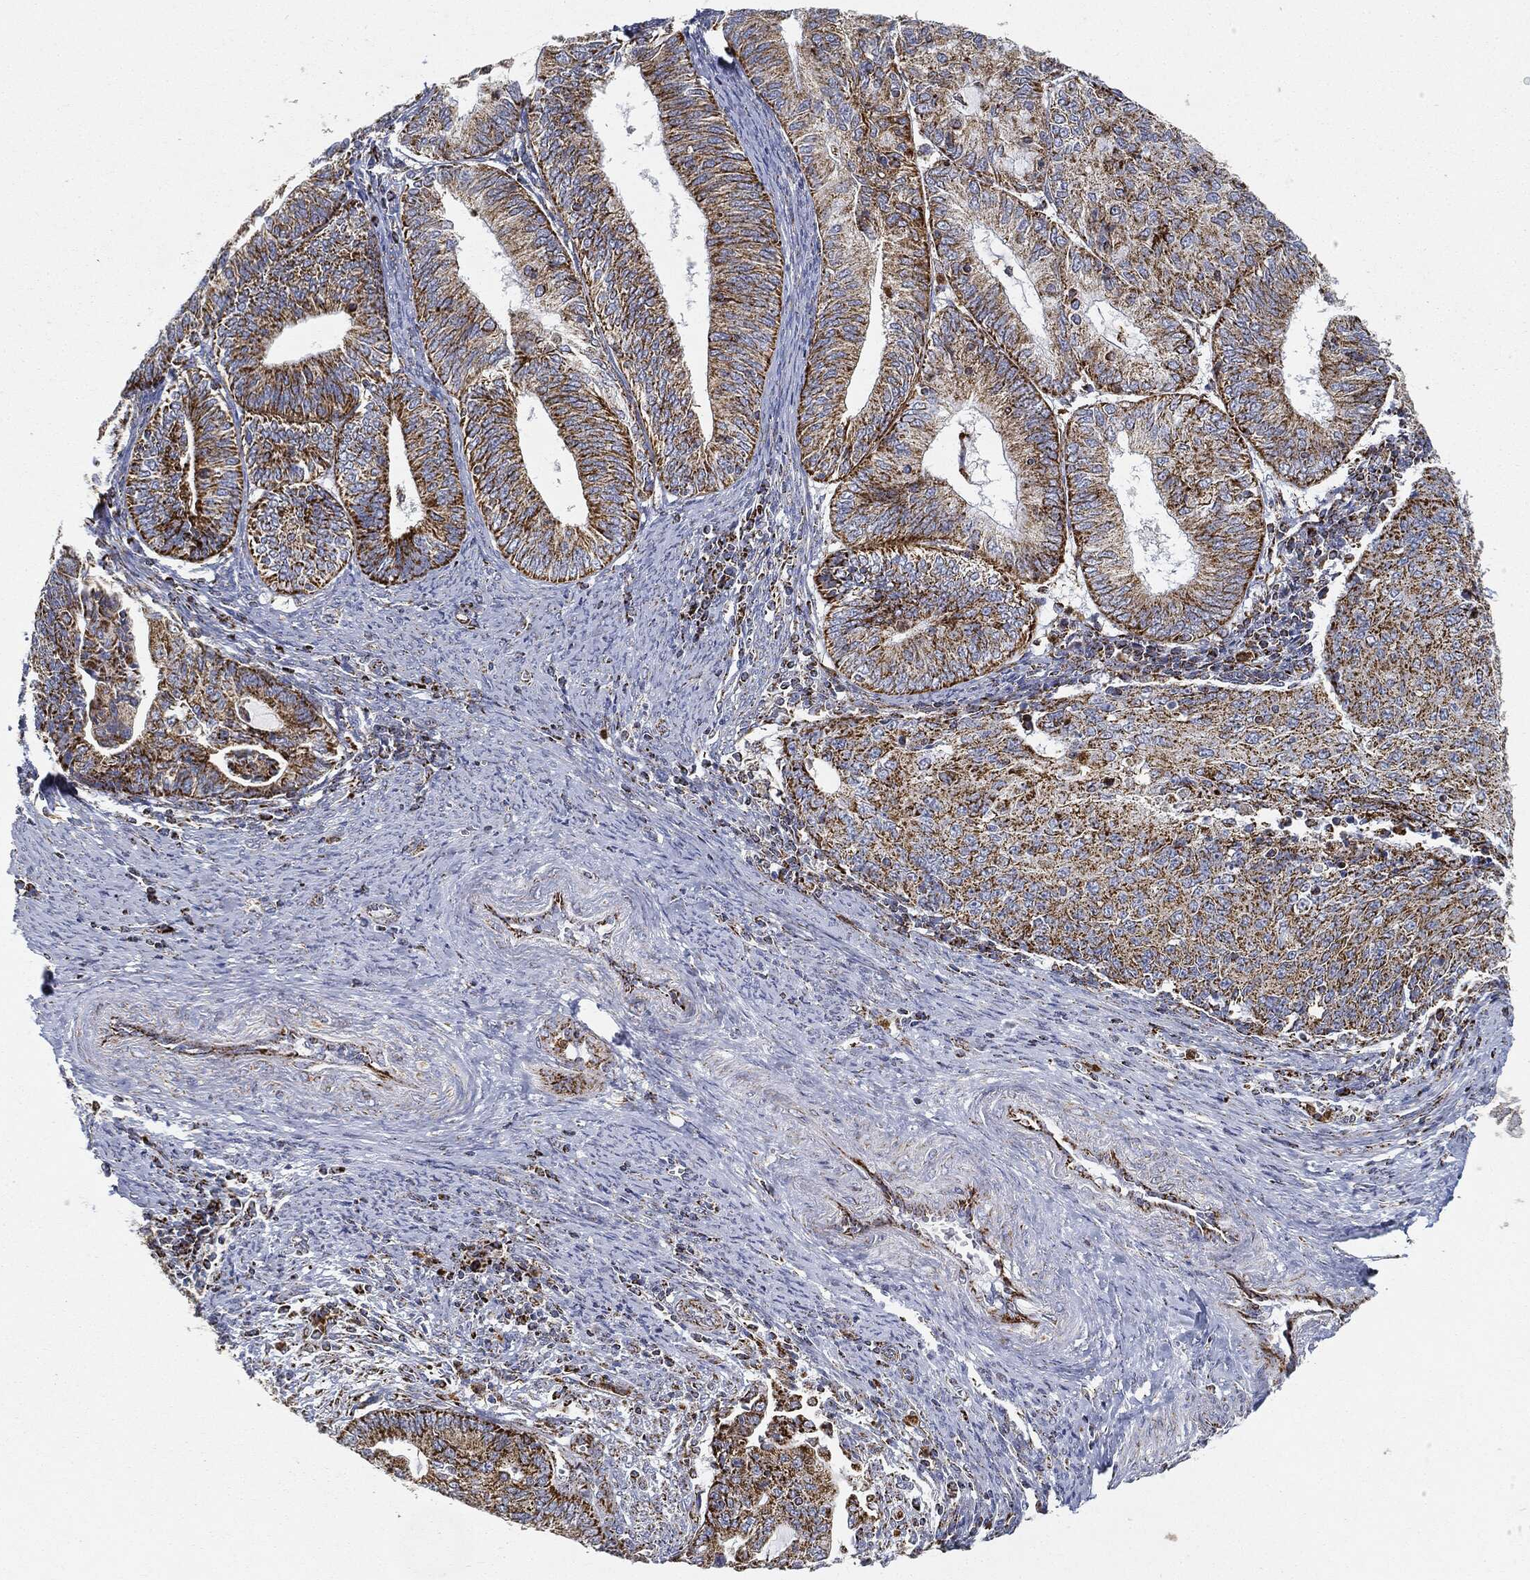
{"staining": {"intensity": "strong", "quantity": ">75%", "location": "cytoplasmic/membranous"}, "tissue": "endometrial cancer", "cell_type": "Tumor cells", "image_type": "cancer", "snomed": [{"axis": "morphology", "description": "Adenocarcinoma, NOS"}, {"axis": "topography", "description": "Endometrium"}], "caption": "Adenocarcinoma (endometrial) stained with DAB (3,3'-diaminobenzidine) immunohistochemistry (IHC) demonstrates high levels of strong cytoplasmic/membranous expression in about >75% of tumor cells.", "gene": "CAPN15", "patient": {"sex": "female", "age": 82}}